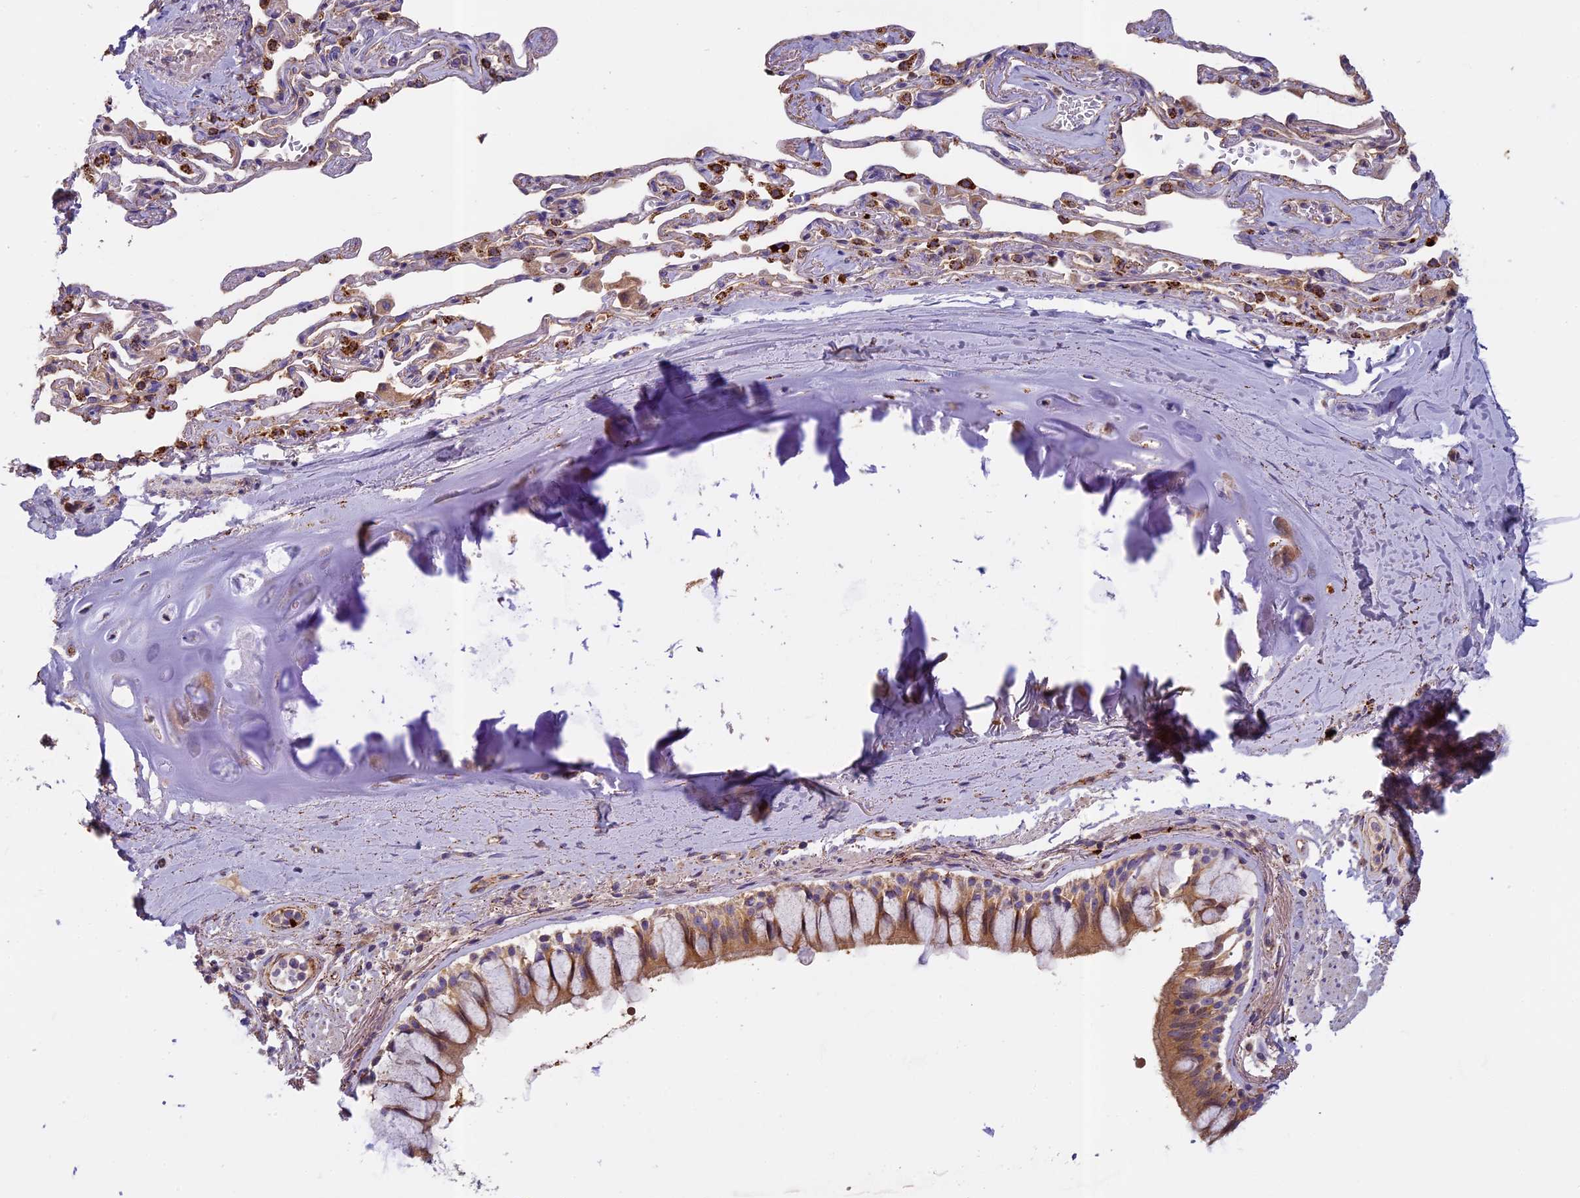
{"staining": {"intensity": "moderate", "quantity": ">75%", "location": "cytoplasmic/membranous"}, "tissue": "bronchus", "cell_type": "Respiratory epithelial cells", "image_type": "normal", "snomed": [{"axis": "morphology", "description": "Normal tissue, NOS"}, {"axis": "topography", "description": "Cartilage tissue"}], "caption": "The histopathology image demonstrates staining of benign bronchus, revealing moderate cytoplasmic/membranous protein positivity (brown color) within respiratory epithelial cells. (Brightfield microscopy of DAB IHC at high magnification).", "gene": "SEMA7A", "patient": {"sex": "male", "age": 63}}